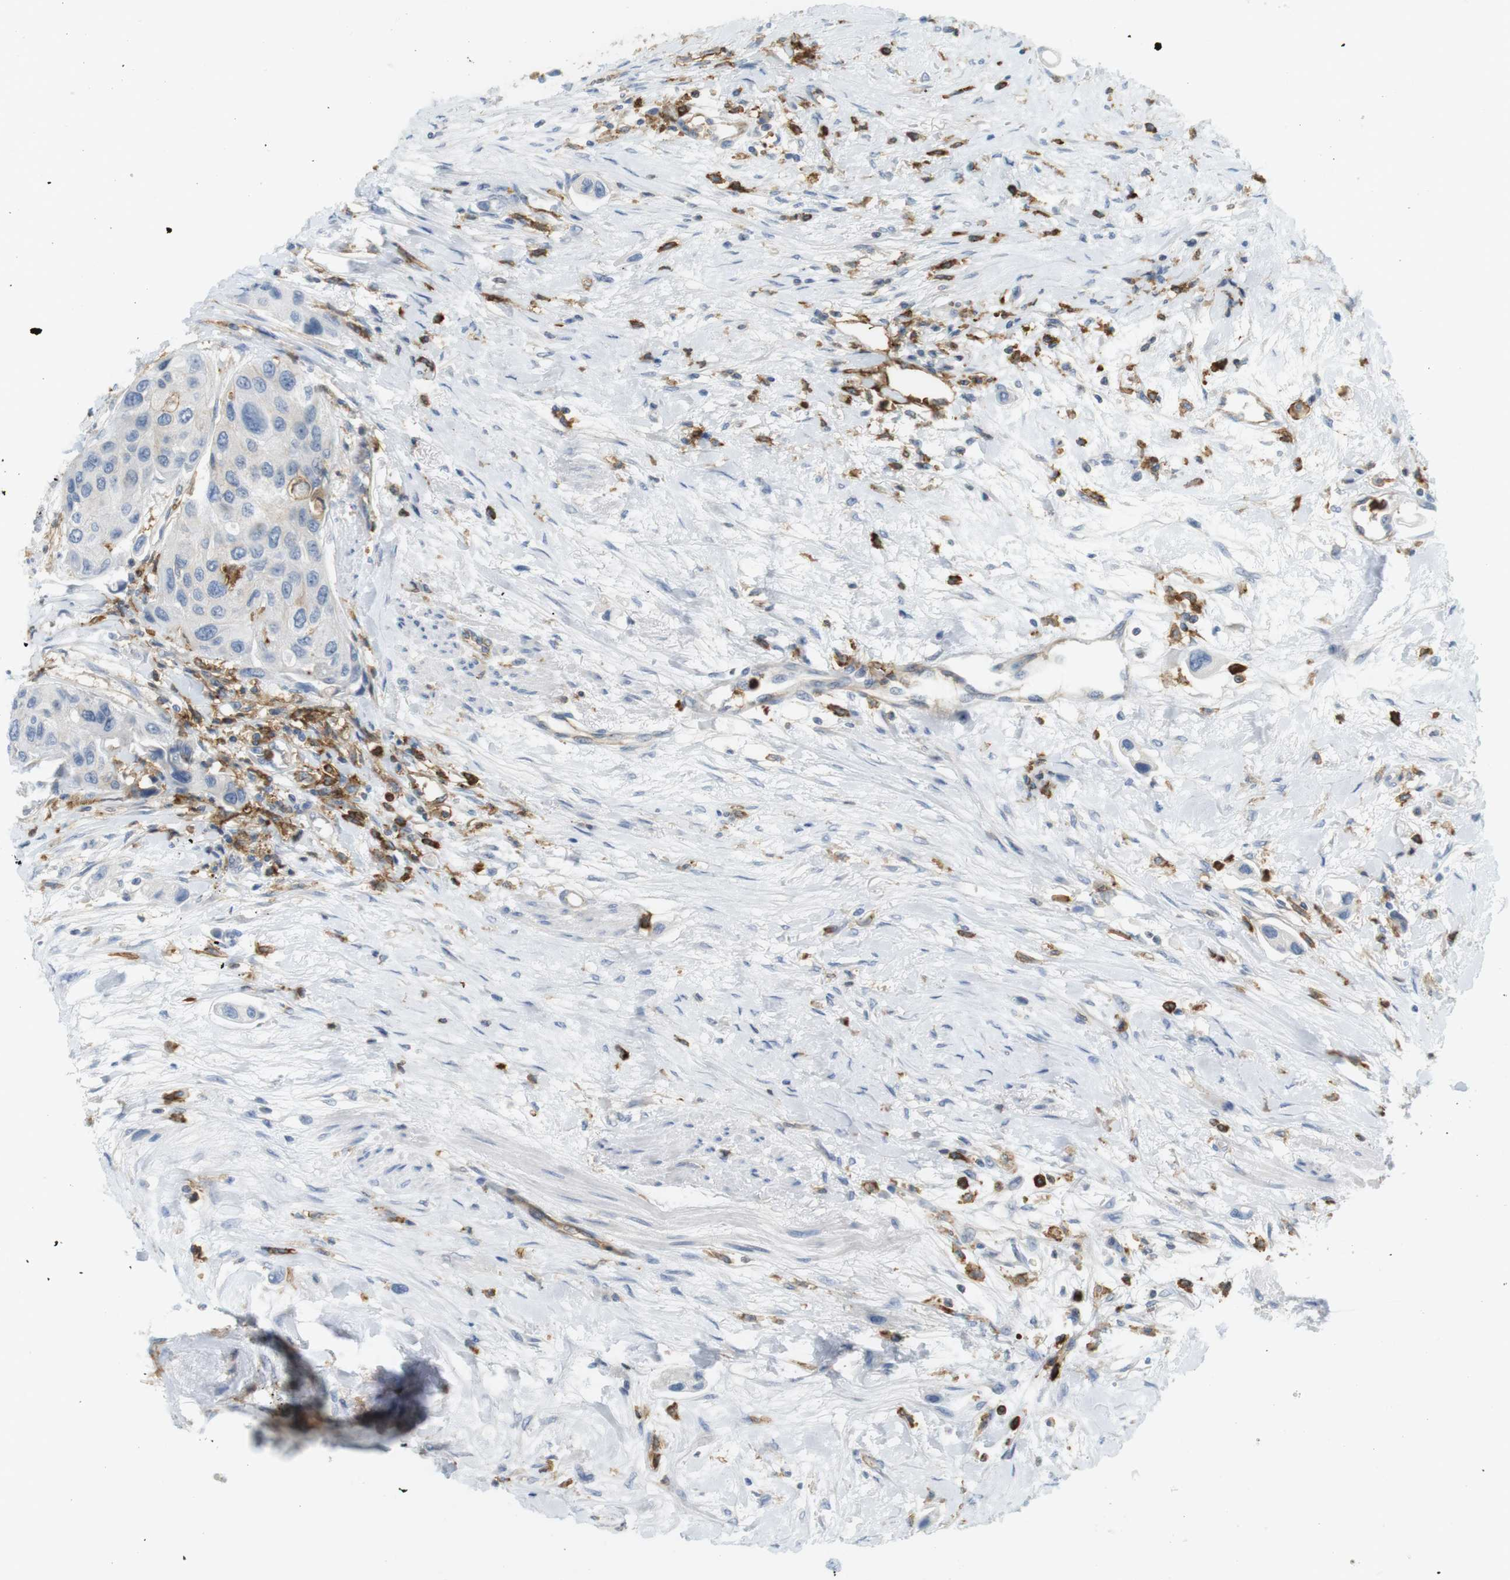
{"staining": {"intensity": "negative", "quantity": "none", "location": "none"}, "tissue": "urothelial cancer", "cell_type": "Tumor cells", "image_type": "cancer", "snomed": [{"axis": "morphology", "description": "Urothelial carcinoma, High grade"}, {"axis": "topography", "description": "Urinary bladder"}], "caption": "DAB immunohistochemical staining of human urothelial cancer demonstrates no significant expression in tumor cells.", "gene": "SIRPA", "patient": {"sex": "female", "age": 56}}